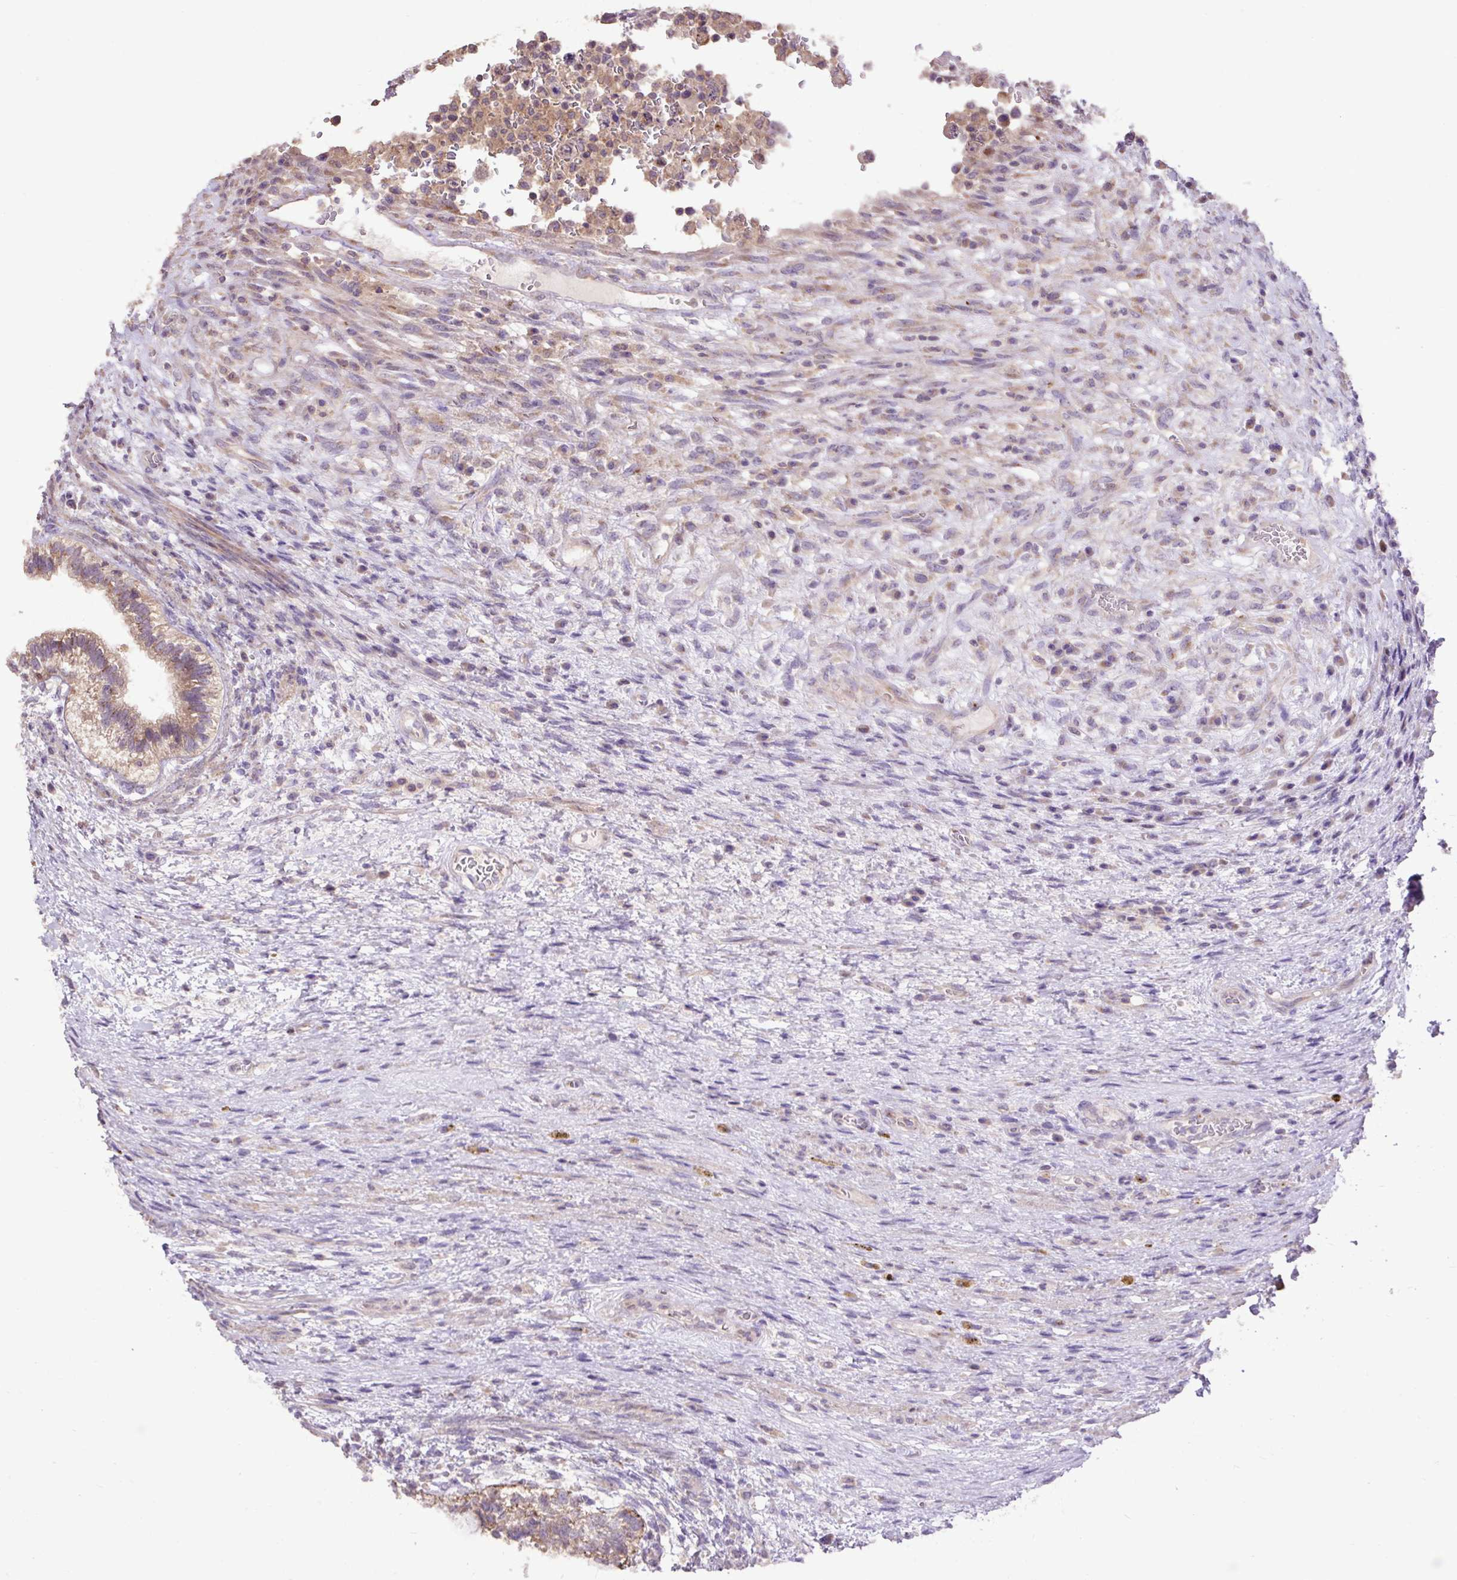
{"staining": {"intensity": "moderate", "quantity": "<25%", "location": "cytoplasmic/membranous"}, "tissue": "testis cancer", "cell_type": "Tumor cells", "image_type": "cancer", "snomed": [{"axis": "morphology", "description": "Carcinoma, Embryonal, NOS"}, {"axis": "topography", "description": "Testis"}], "caption": "About <25% of tumor cells in testis embryonal carcinoma demonstrate moderate cytoplasmic/membranous protein expression as visualized by brown immunohistochemical staining.", "gene": "ABR", "patient": {"sex": "male", "age": 26}}